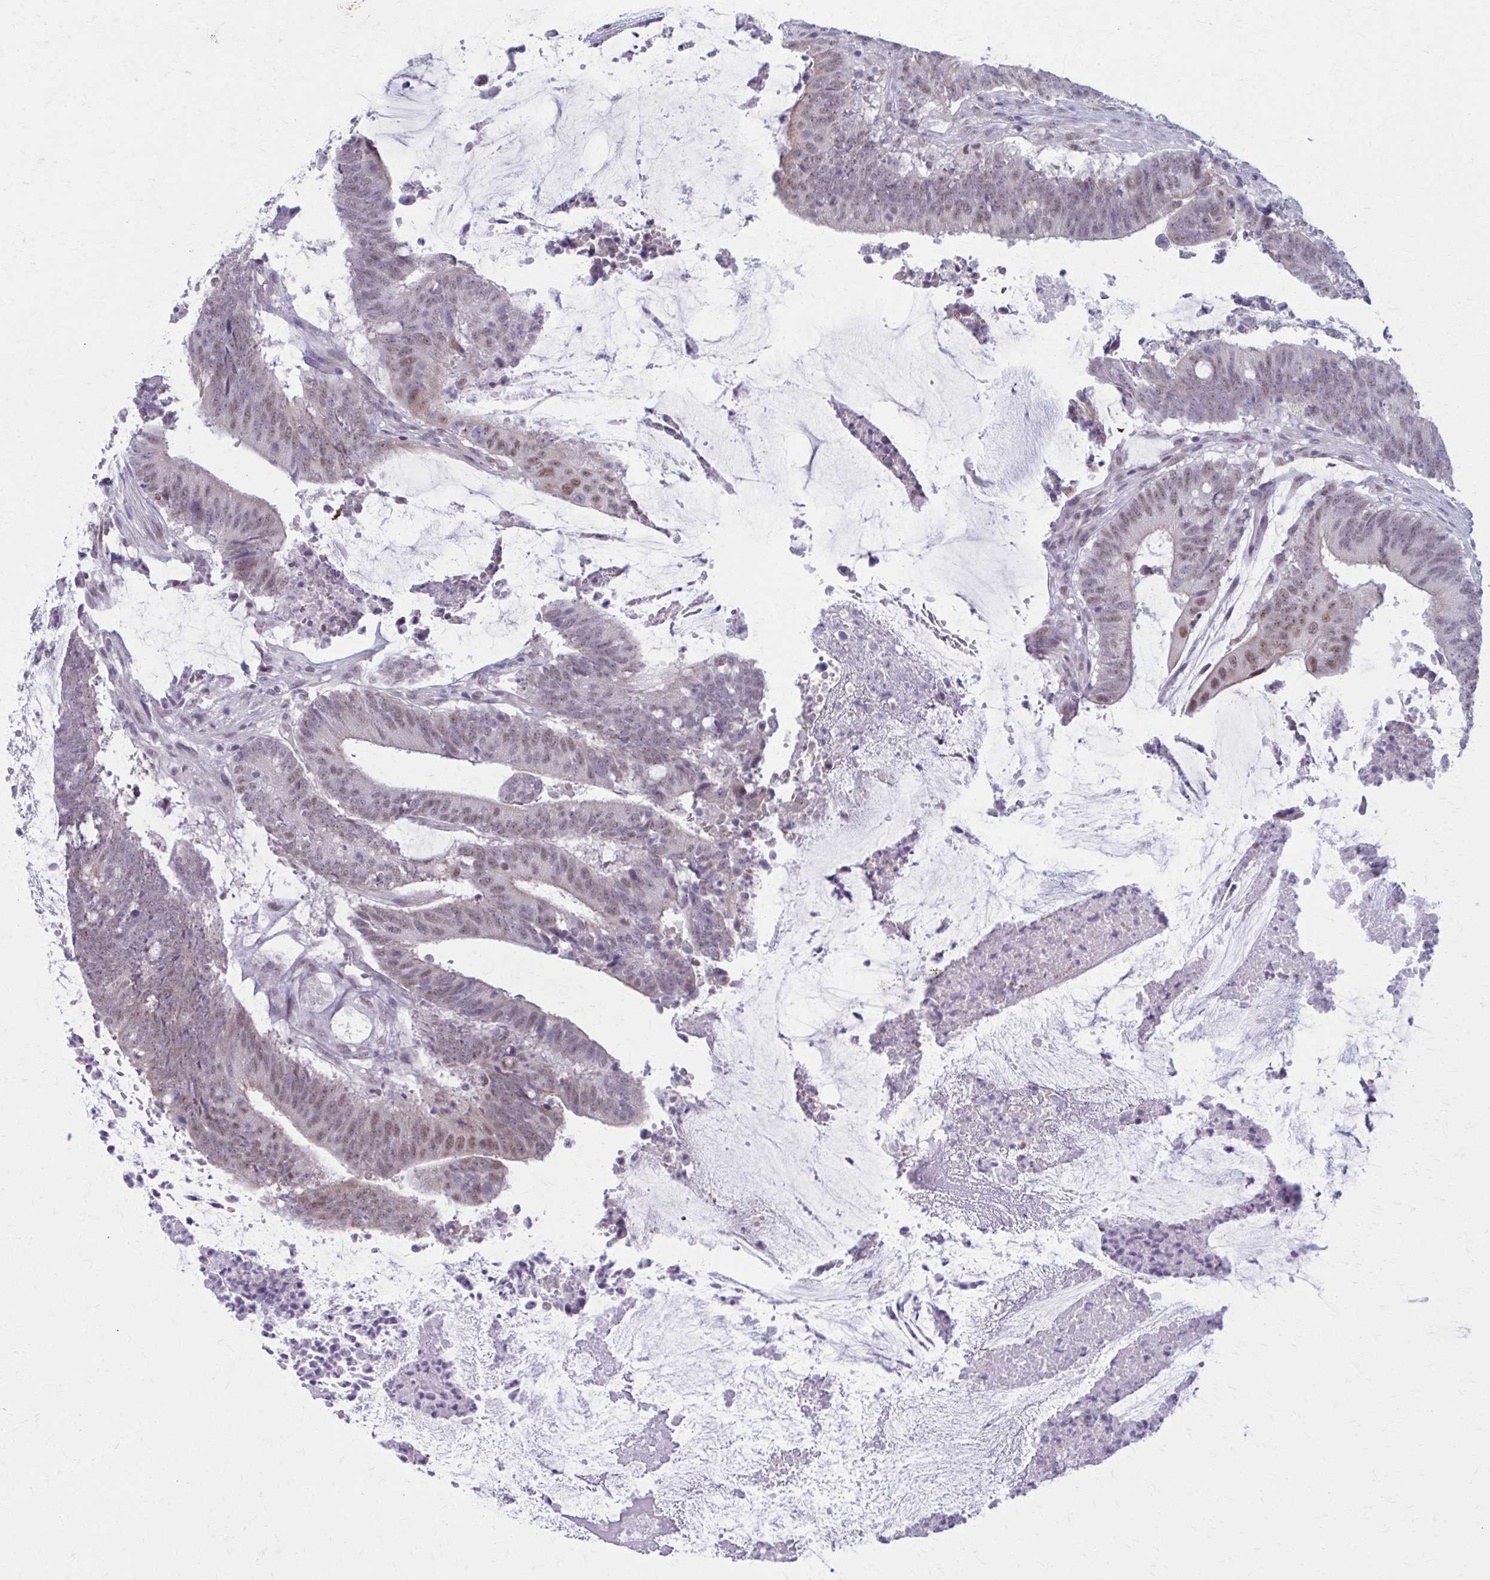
{"staining": {"intensity": "weak", "quantity": "<25%", "location": "nuclear"}, "tissue": "colorectal cancer", "cell_type": "Tumor cells", "image_type": "cancer", "snomed": [{"axis": "morphology", "description": "Adenocarcinoma, NOS"}, {"axis": "topography", "description": "Colon"}], "caption": "Tumor cells are negative for protein expression in human colorectal adenocarcinoma. (Immunohistochemistry, brightfield microscopy, high magnification).", "gene": "NUMBL", "patient": {"sex": "female", "age": 43}}